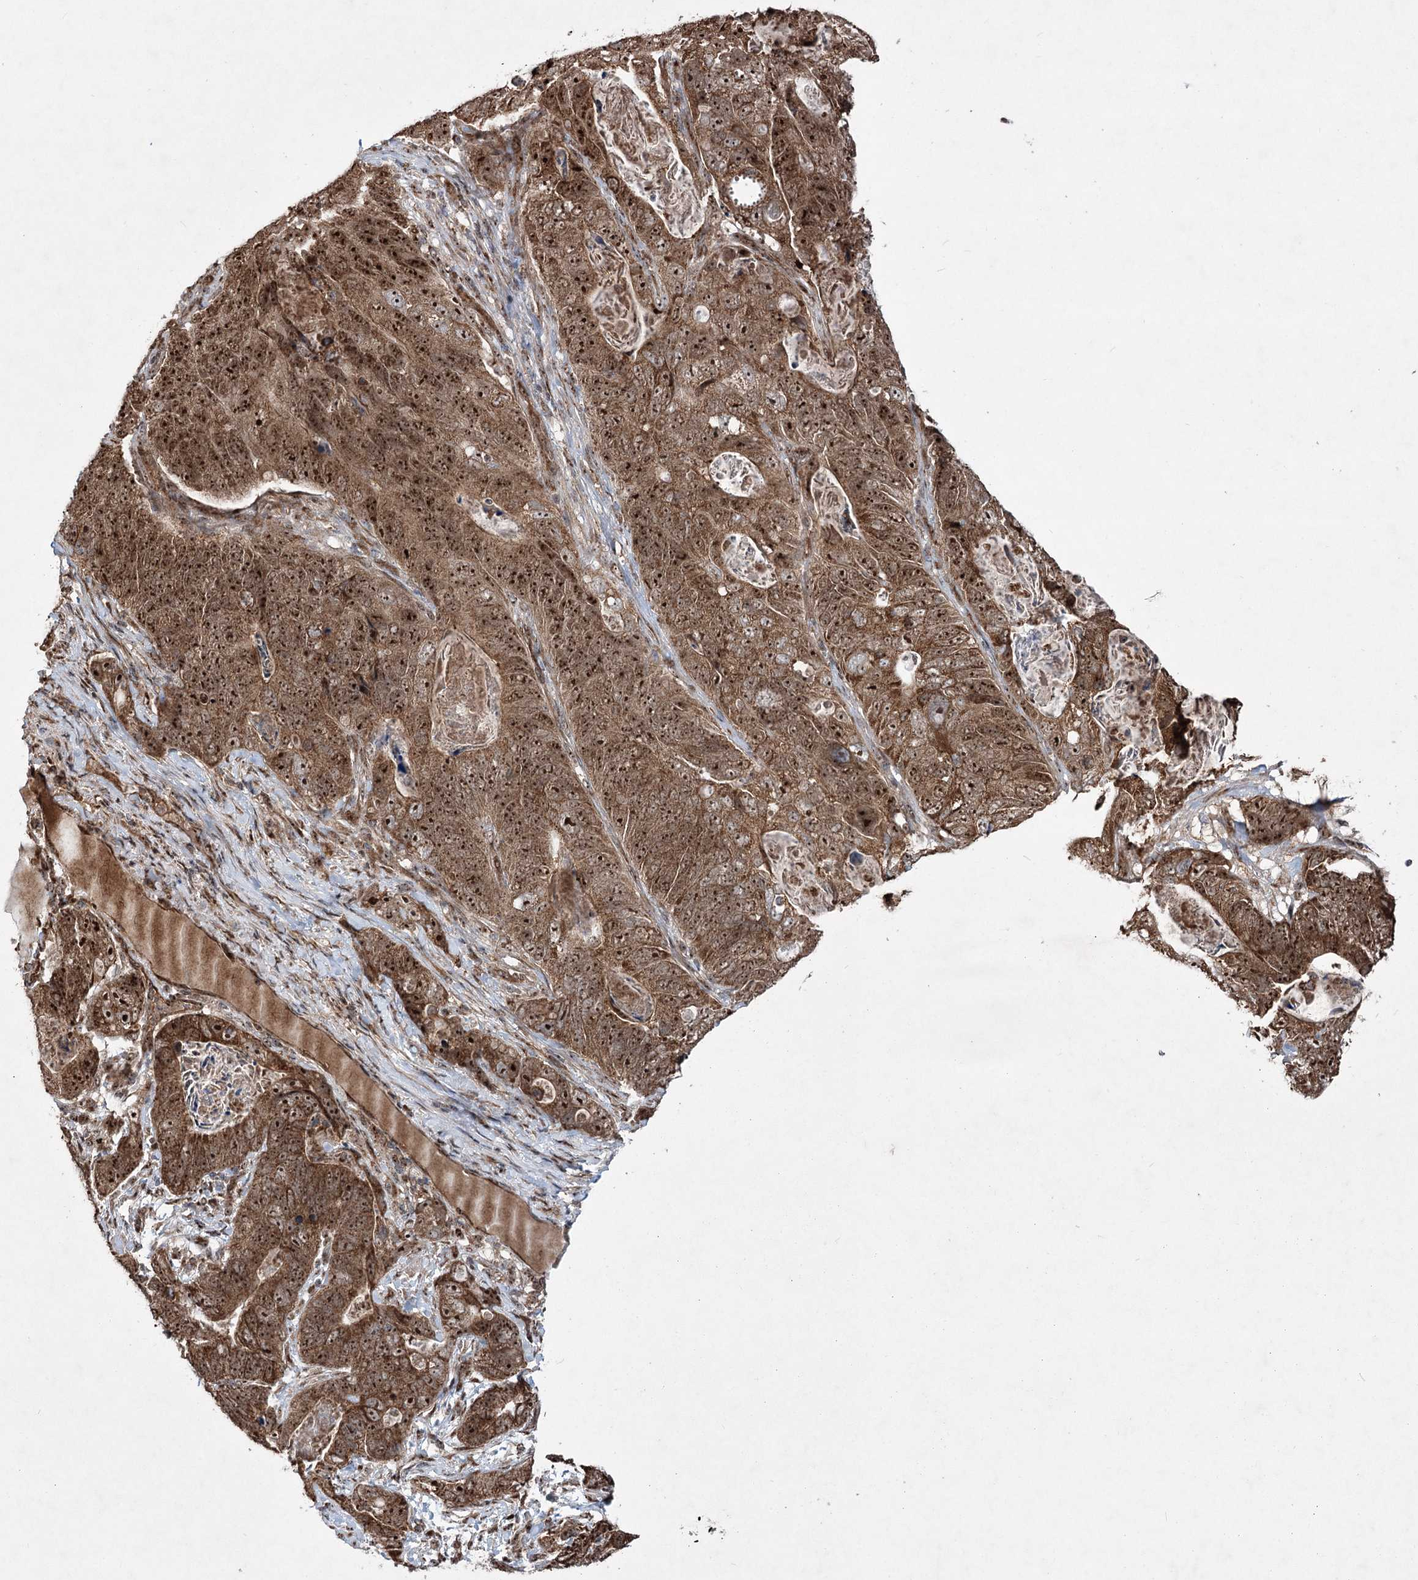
{"staining": {"intensity": "strong", "quantity": ">75%", "location": "cytoplasmic/membranous,nuclear"}, "tissue": "stomach cancer", "cell_type": "Tumor cells", "image_type": "cancer", "snomed": [{"axis": "morphology", "description": "Normal tissue, NOS"}, {"axis": "morphology", "description": "Adenocarcinoma, NOS"}, {"axis": "topography", "description": "Stomach"}], "caption": "Protein positivity by immunohistochemistry reveals strong cytoplasmic/membranous and nuclear staining in approximately >75% of tumor cells in stomach adenocarcinoma.", "gene": "SERINC5", "patient": {"sex": "female", "age": 89}}